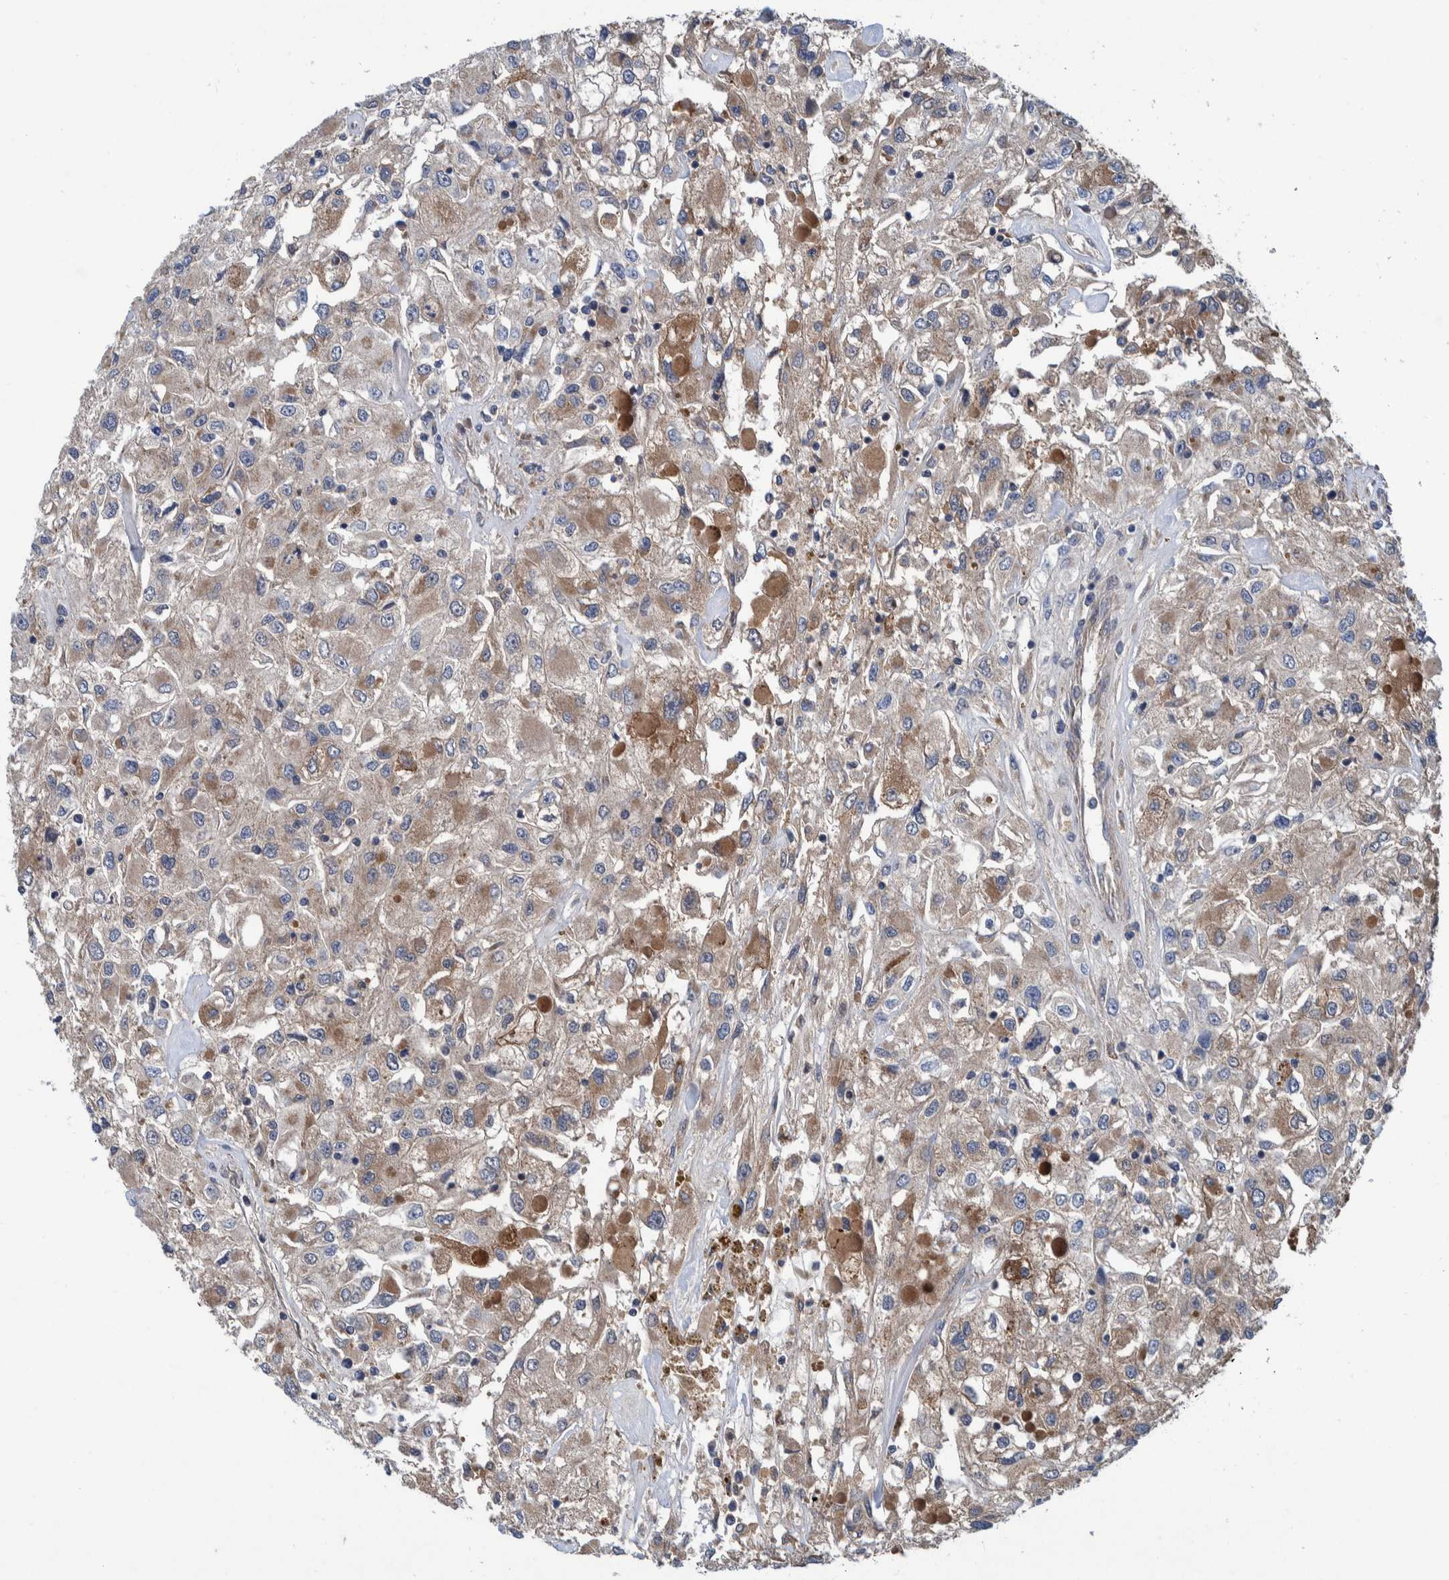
{"staining": {"intensity": "weak", "quantity": ">75%", "location": "cytoplasmic/membranous"}, "tissue": "renal cancer", "cell_type": "Tumor cells", "image_type": "cancer", "snomed": [{"axis": "morphology", "description": "Adenocarcinoma, NOS"}, {"axis": "topography", "description": "Kidney"}], "caption": "The image displays staining of renal adenocarcinoma, revealing weak cytoplasmic/membranous protein staining (brown color) within tumor cells.", "gene": "ITIH3", "patient": {"sex": "female", "age": 52}}